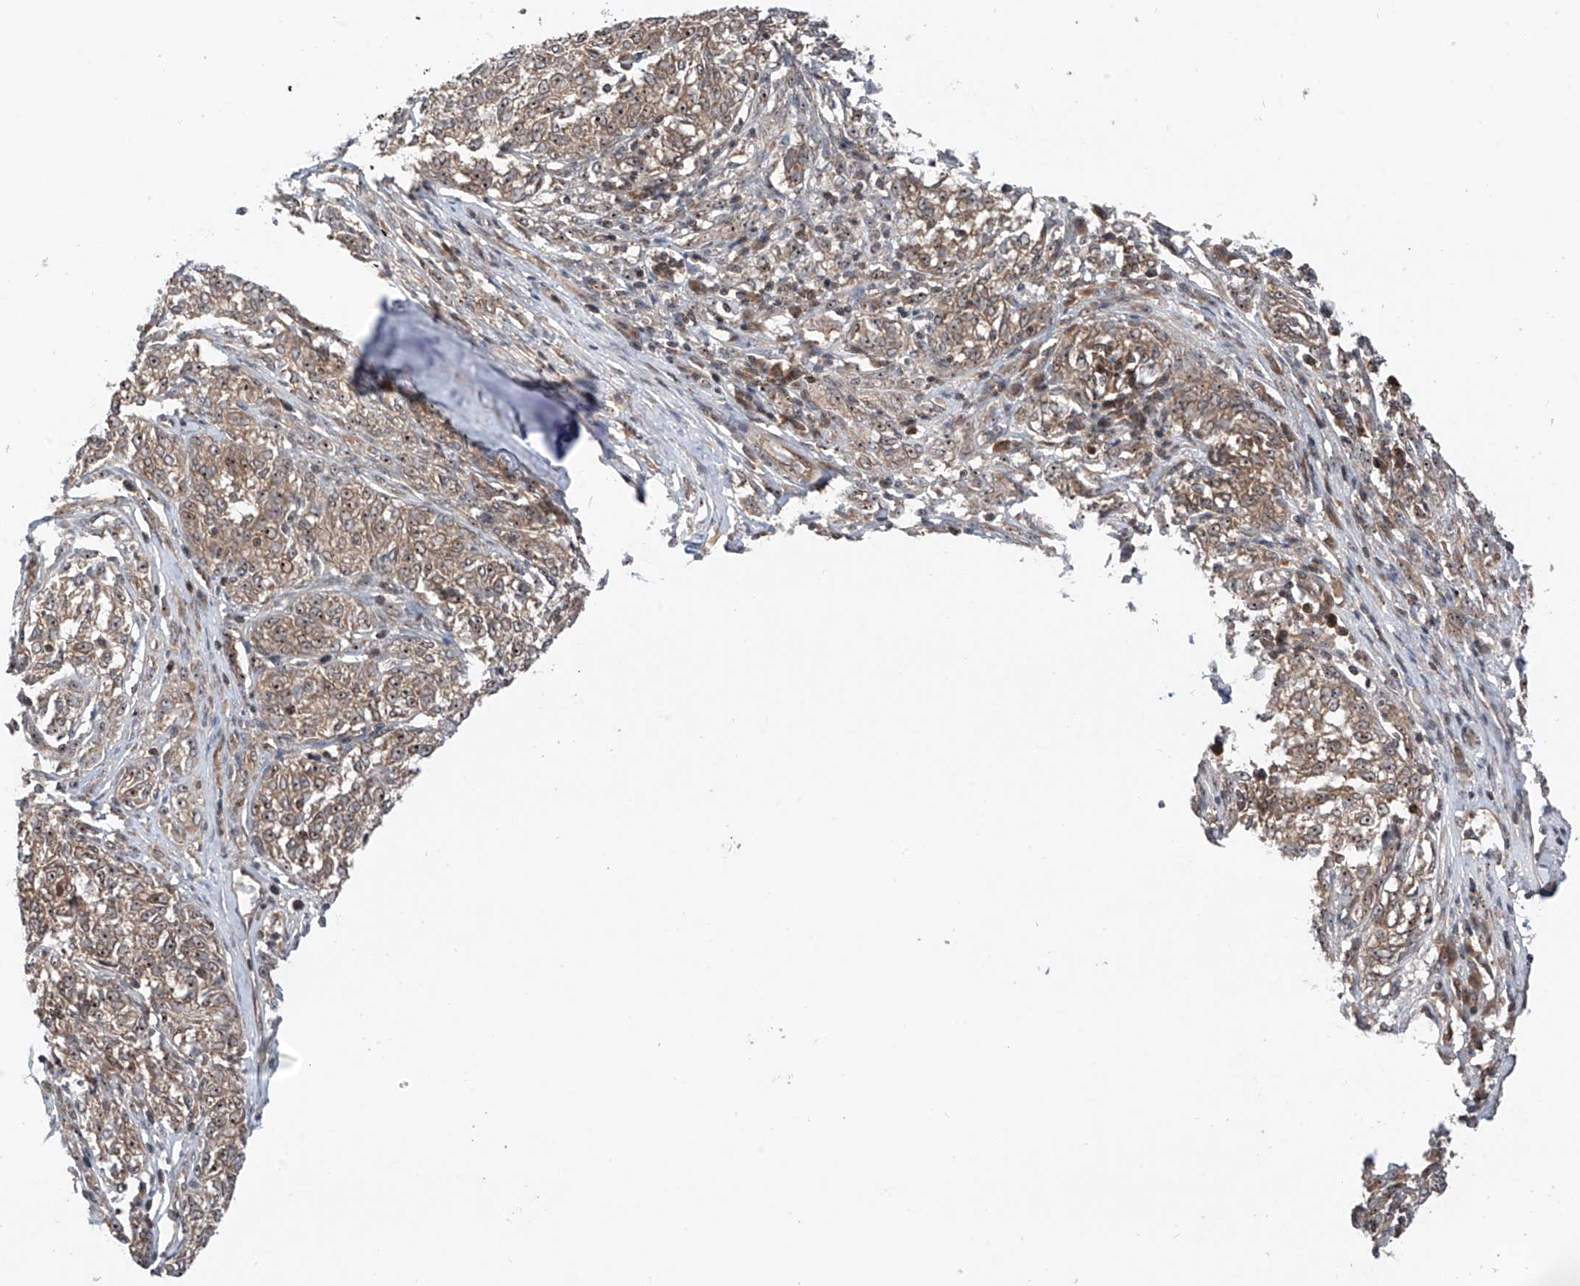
{"staining": {"intensity": "moderate", "quantity": ">75%", "location": "cytoplasmic/membranous,nuclear"}, "tissue": "melanoma", "cell_type": "Tumor cells", "image_type": "cancer", "snomed": [{"axis": "morphology", "description": "Malignant melanoma, NOS"}, {"axis": "topography", "description": "Skin"}], "caption": "Immunohistochemical staining of human malignant melanoma exhibits medium levels of moderate cytoplasmic/membranous and nuclear expression in approximately >75% of tumor cells.", "gene": "C1orf131", "patient": {"sex": "female", "age": 72}}